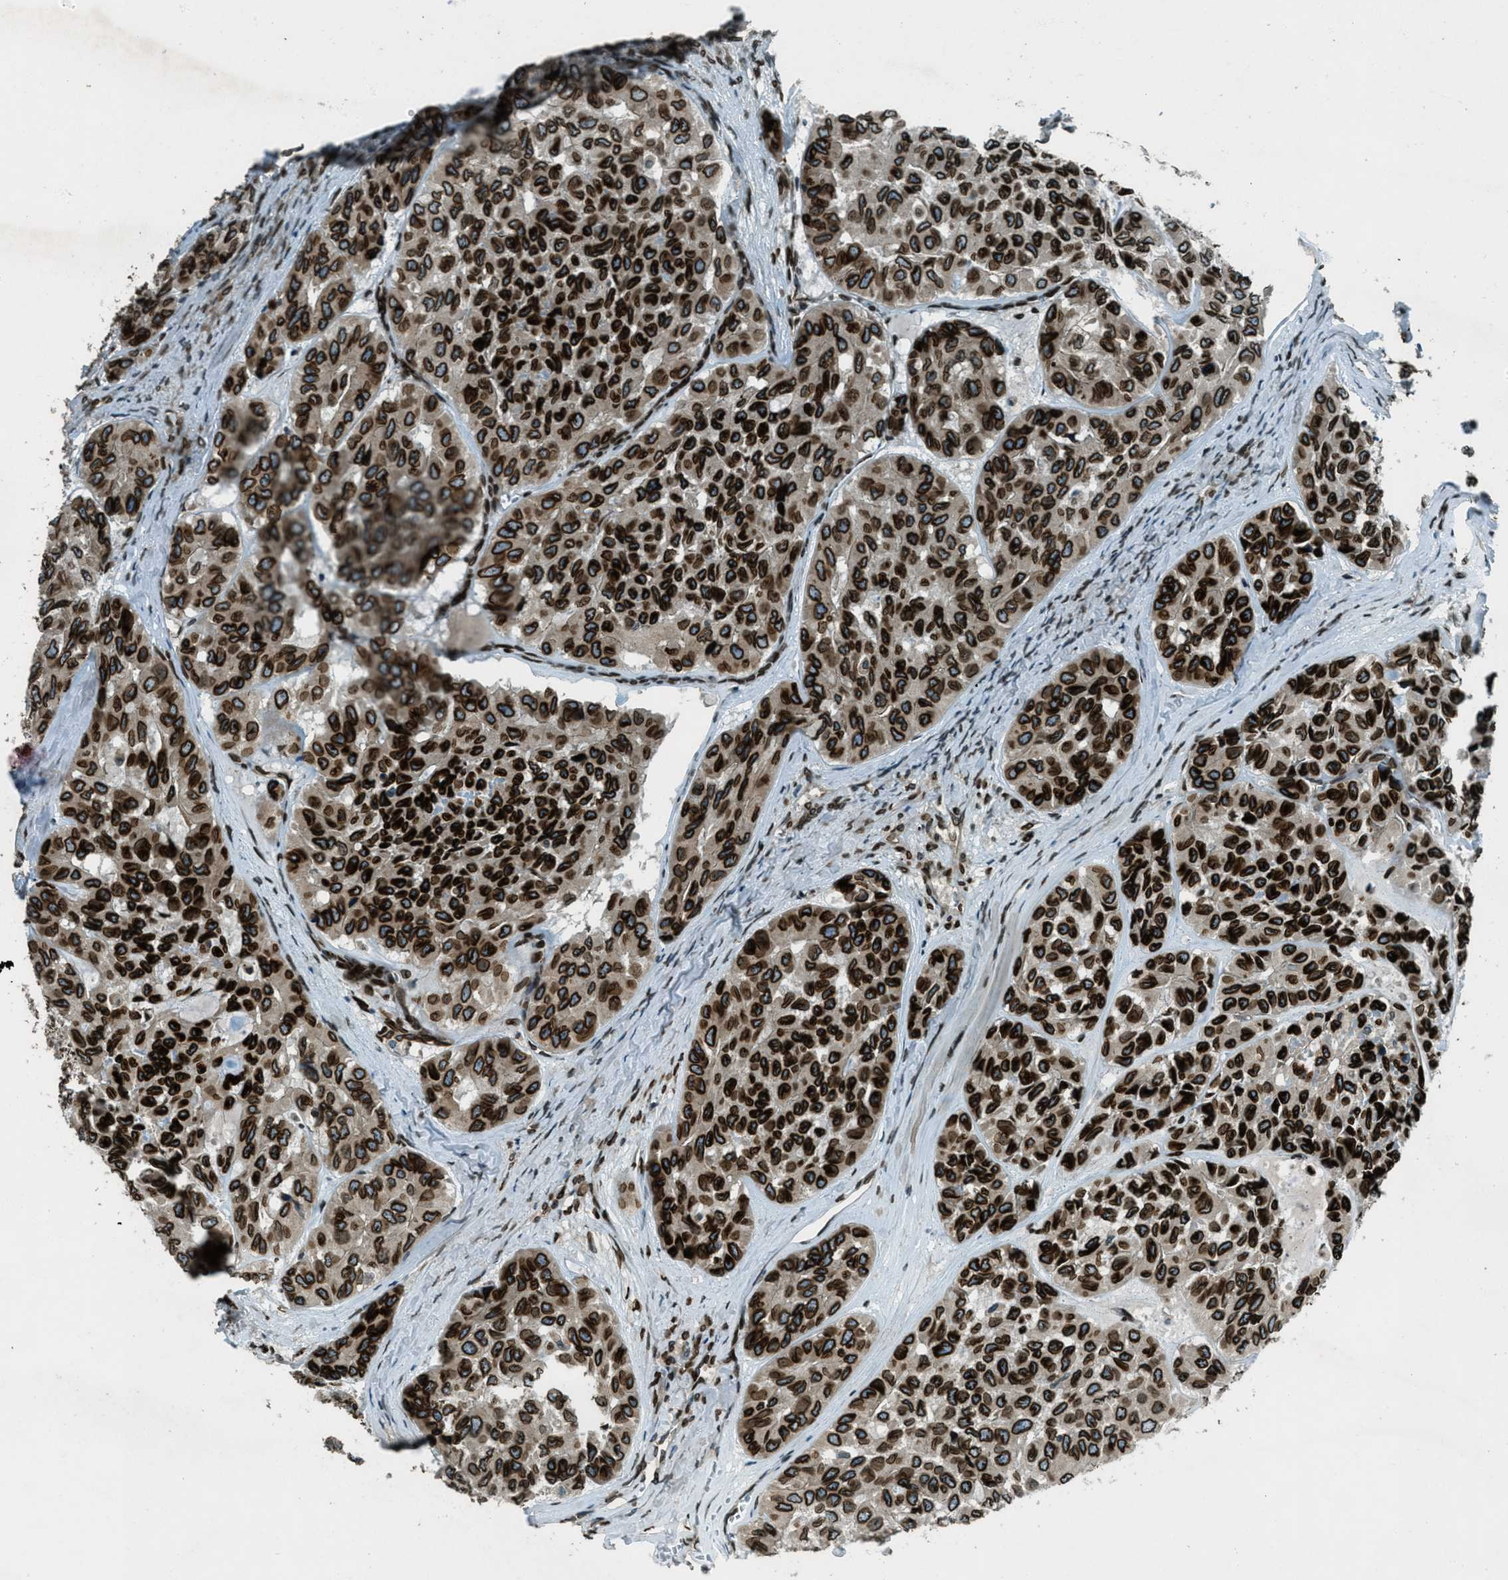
{"staining": {"intensity": "strong", "quantity": ">75%", "location": "cytoplasmic/membranous,nuclear"}, "tissue": "head and neck cancer", "cell_type": "Tumor cells", "image_type": "cancer", "snomed": [{"axis": "morphology", "description": "Adenocarcinoma, NOS"}, {"axis": "topography", "description": "Salivary gland, NOS"}, {"axis": "topography", "description": "Head-Neck"}], "caption": "Head and neck cancer stained with a protein marker exhibits strong staining in tumor cells.", "gene": "LEMD2", "patient": {"sex": "female", "age": 76}}